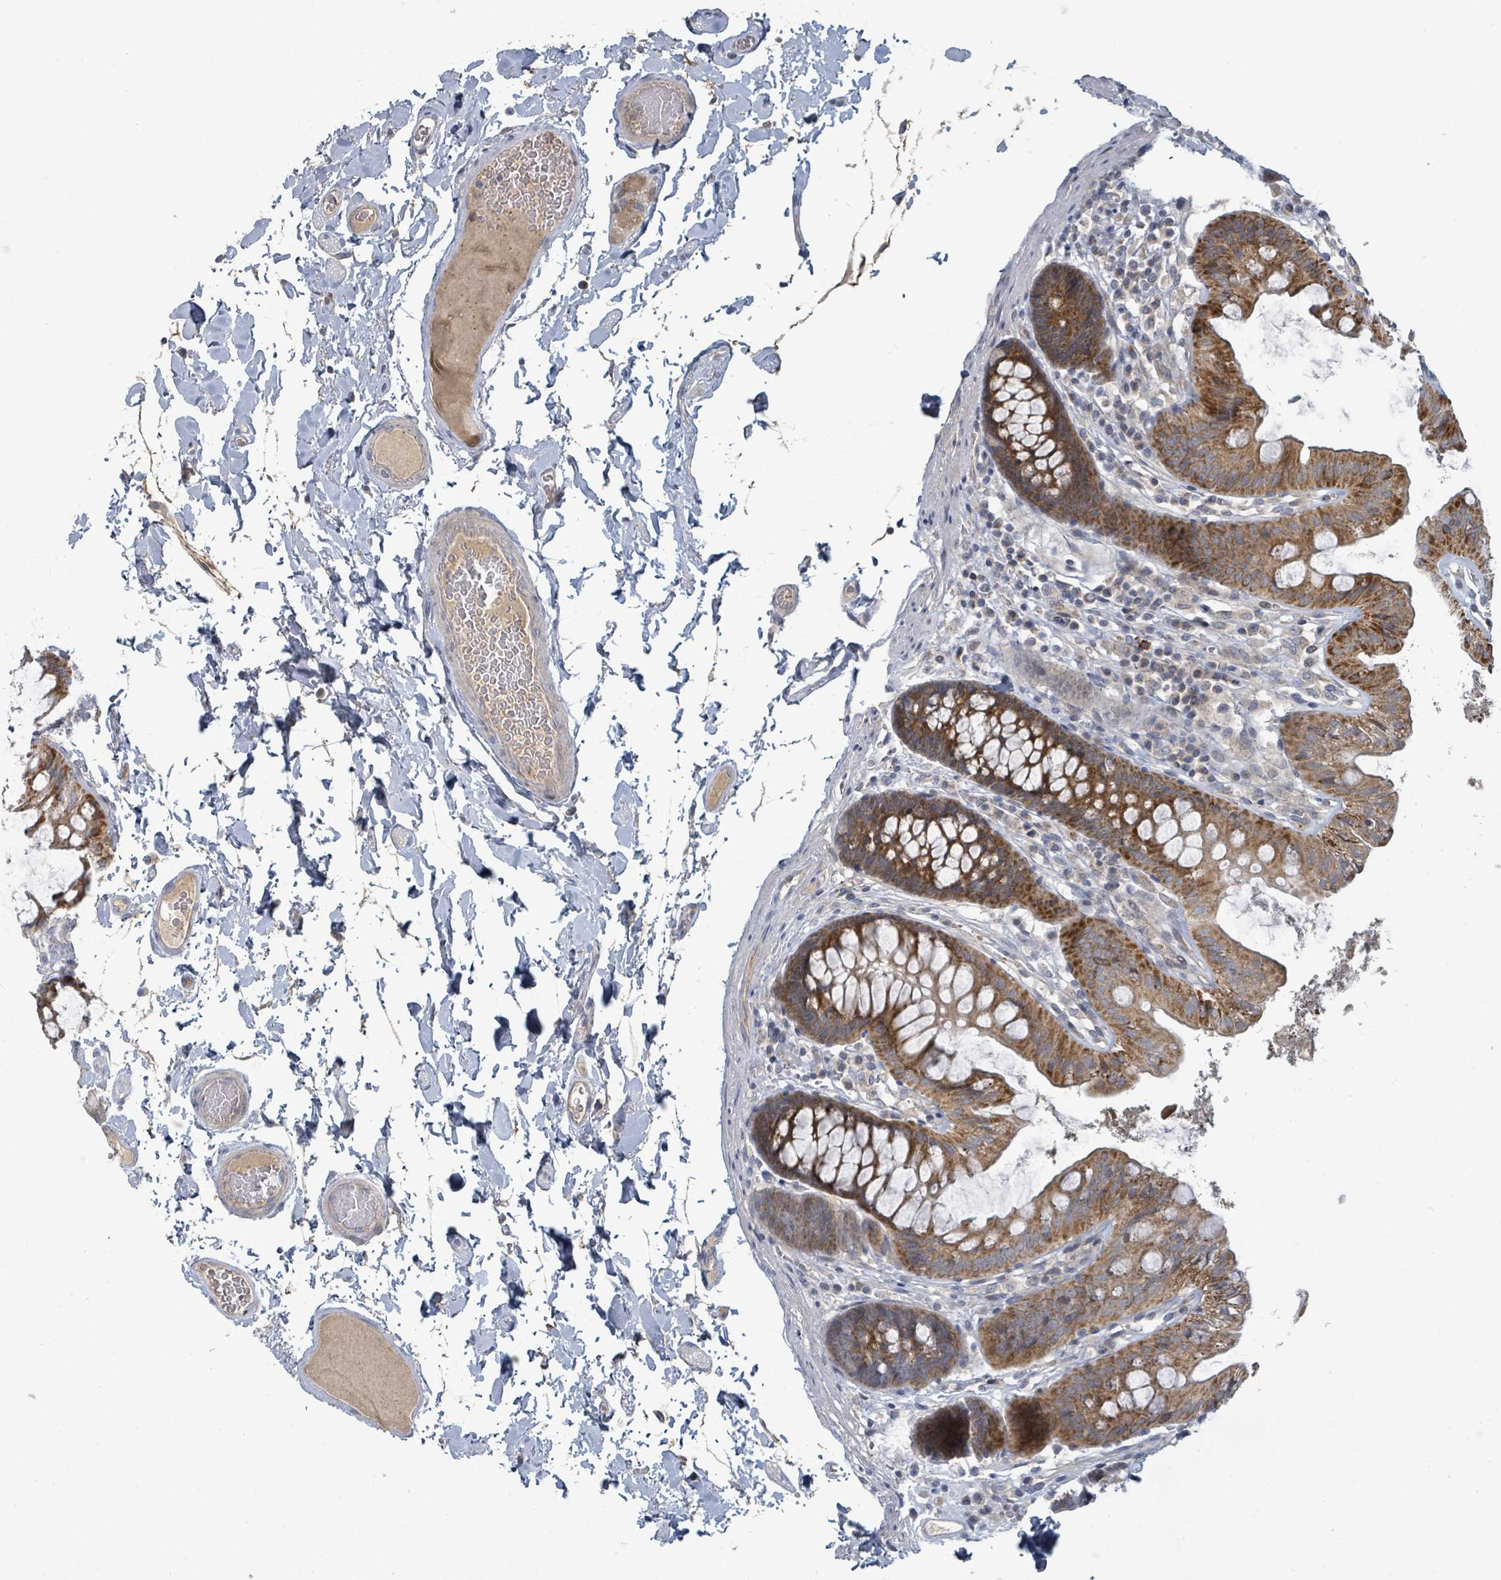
{"staining": {"intensity": "weak", "quantity": "<25%", "location": "cytoplasmic/membranous"}, "tissue": "colon", "cell_type": "Endothelial cells", "image_type": "normal", "snomed": [{"axis": "morphology", "description": "Normal tissue, NOS"}, {"axis": "topography", "description": "Colon"}], "caption": "Endothelial cells show no significant expression in normal colon.", "gene": "COL5A3", "patient": {"sex": "male", "age": 84}}